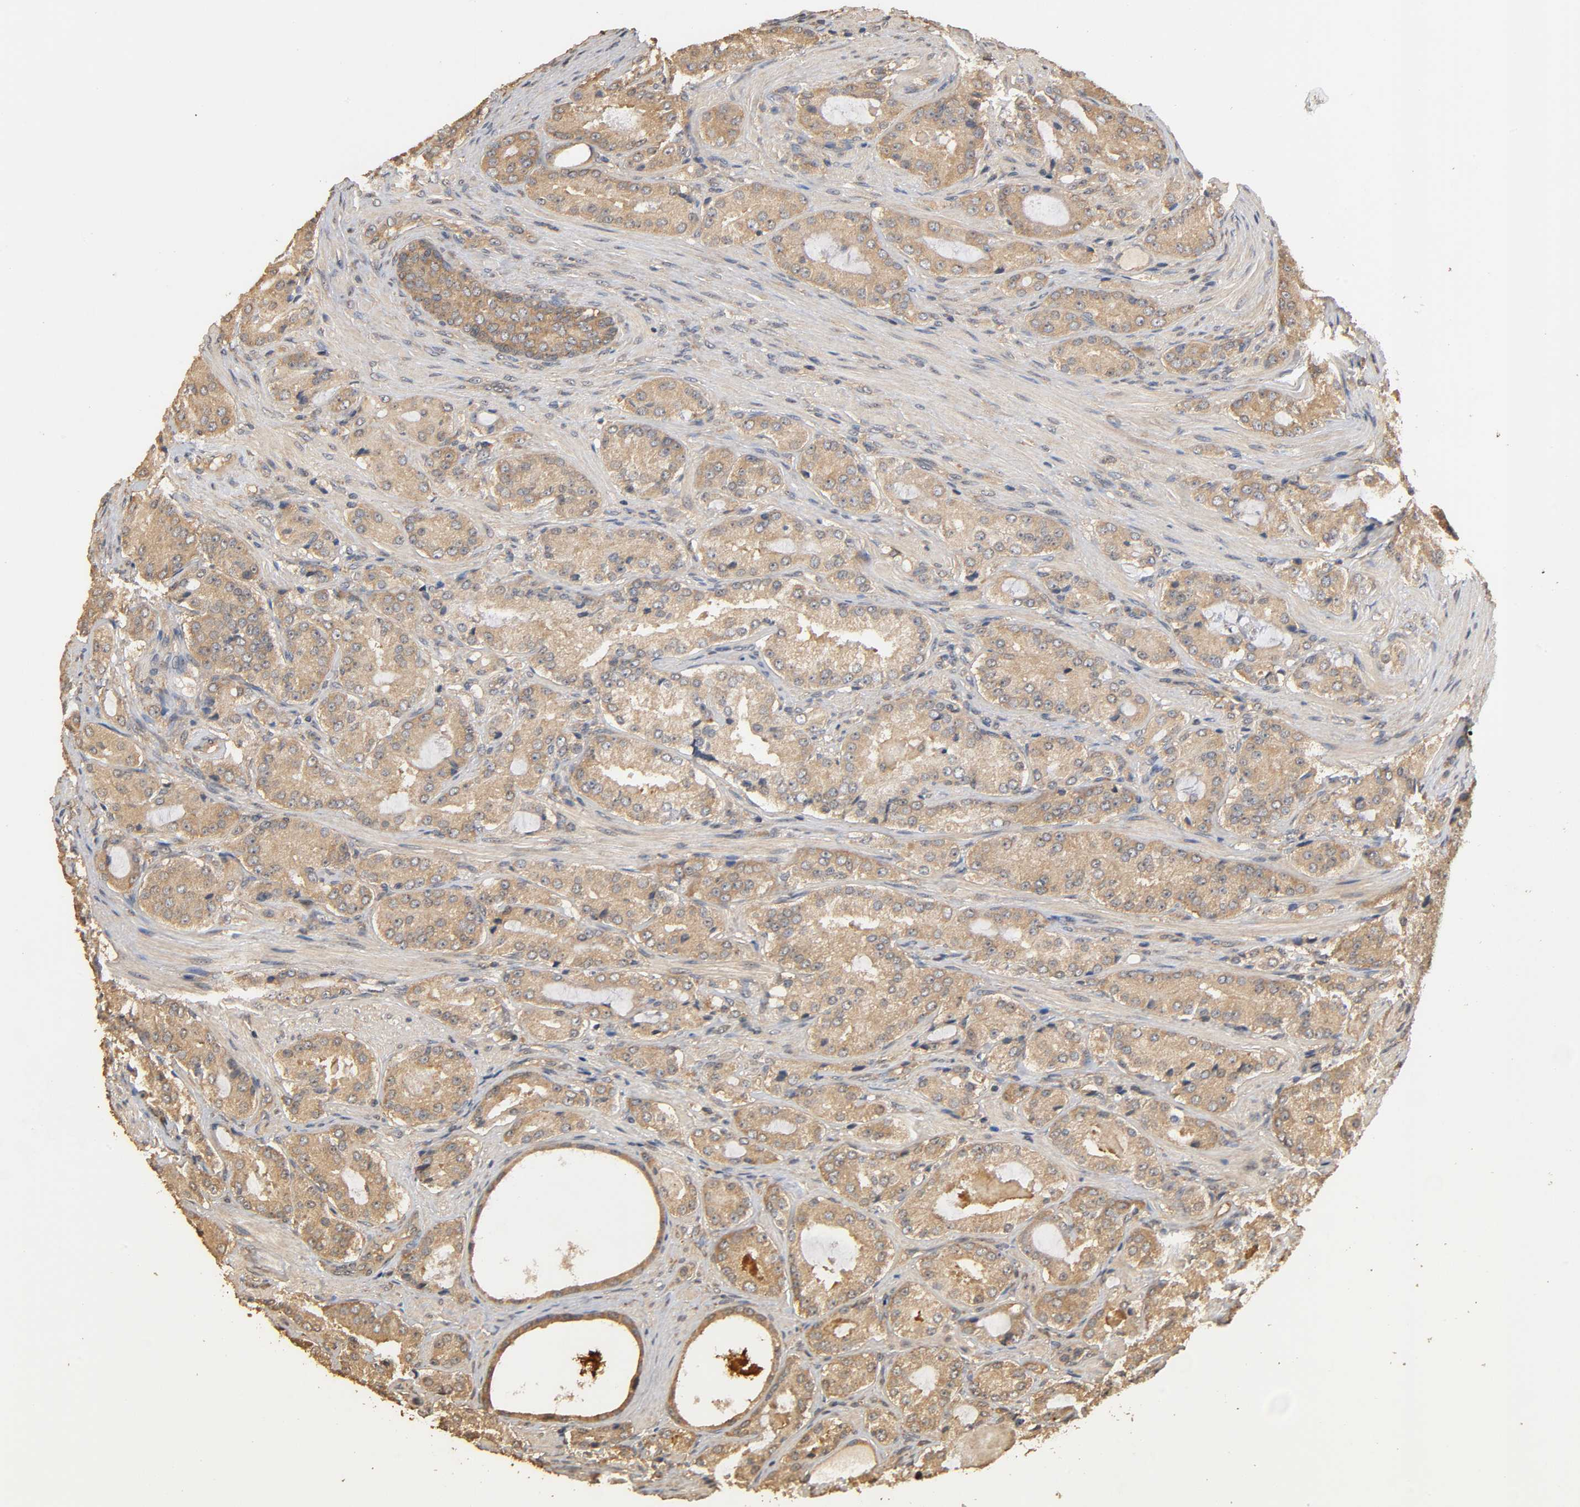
{"staining": {"intensity": "moderate", "quantity": ">75%", "location": "cytoplasmic/membranous"}, "tissue": "prostate cancer", "cell_type": "Tumor cells", "image_type": "cancer", "snomed": [{"axis": "morphology", "description": "Adenocarcinoma, High grade"}, {"axis": "topography", "description": "Prostate"}], "caption": "Protein staining of prostate cancer (high-grade adenocarcinoma) tissue shows moderate cytoplasmic/membranous positivity in approximately >75% of tumor cells.", "gene": "ARHGEF7", "patient": {"sex": "male", "age": 72}}